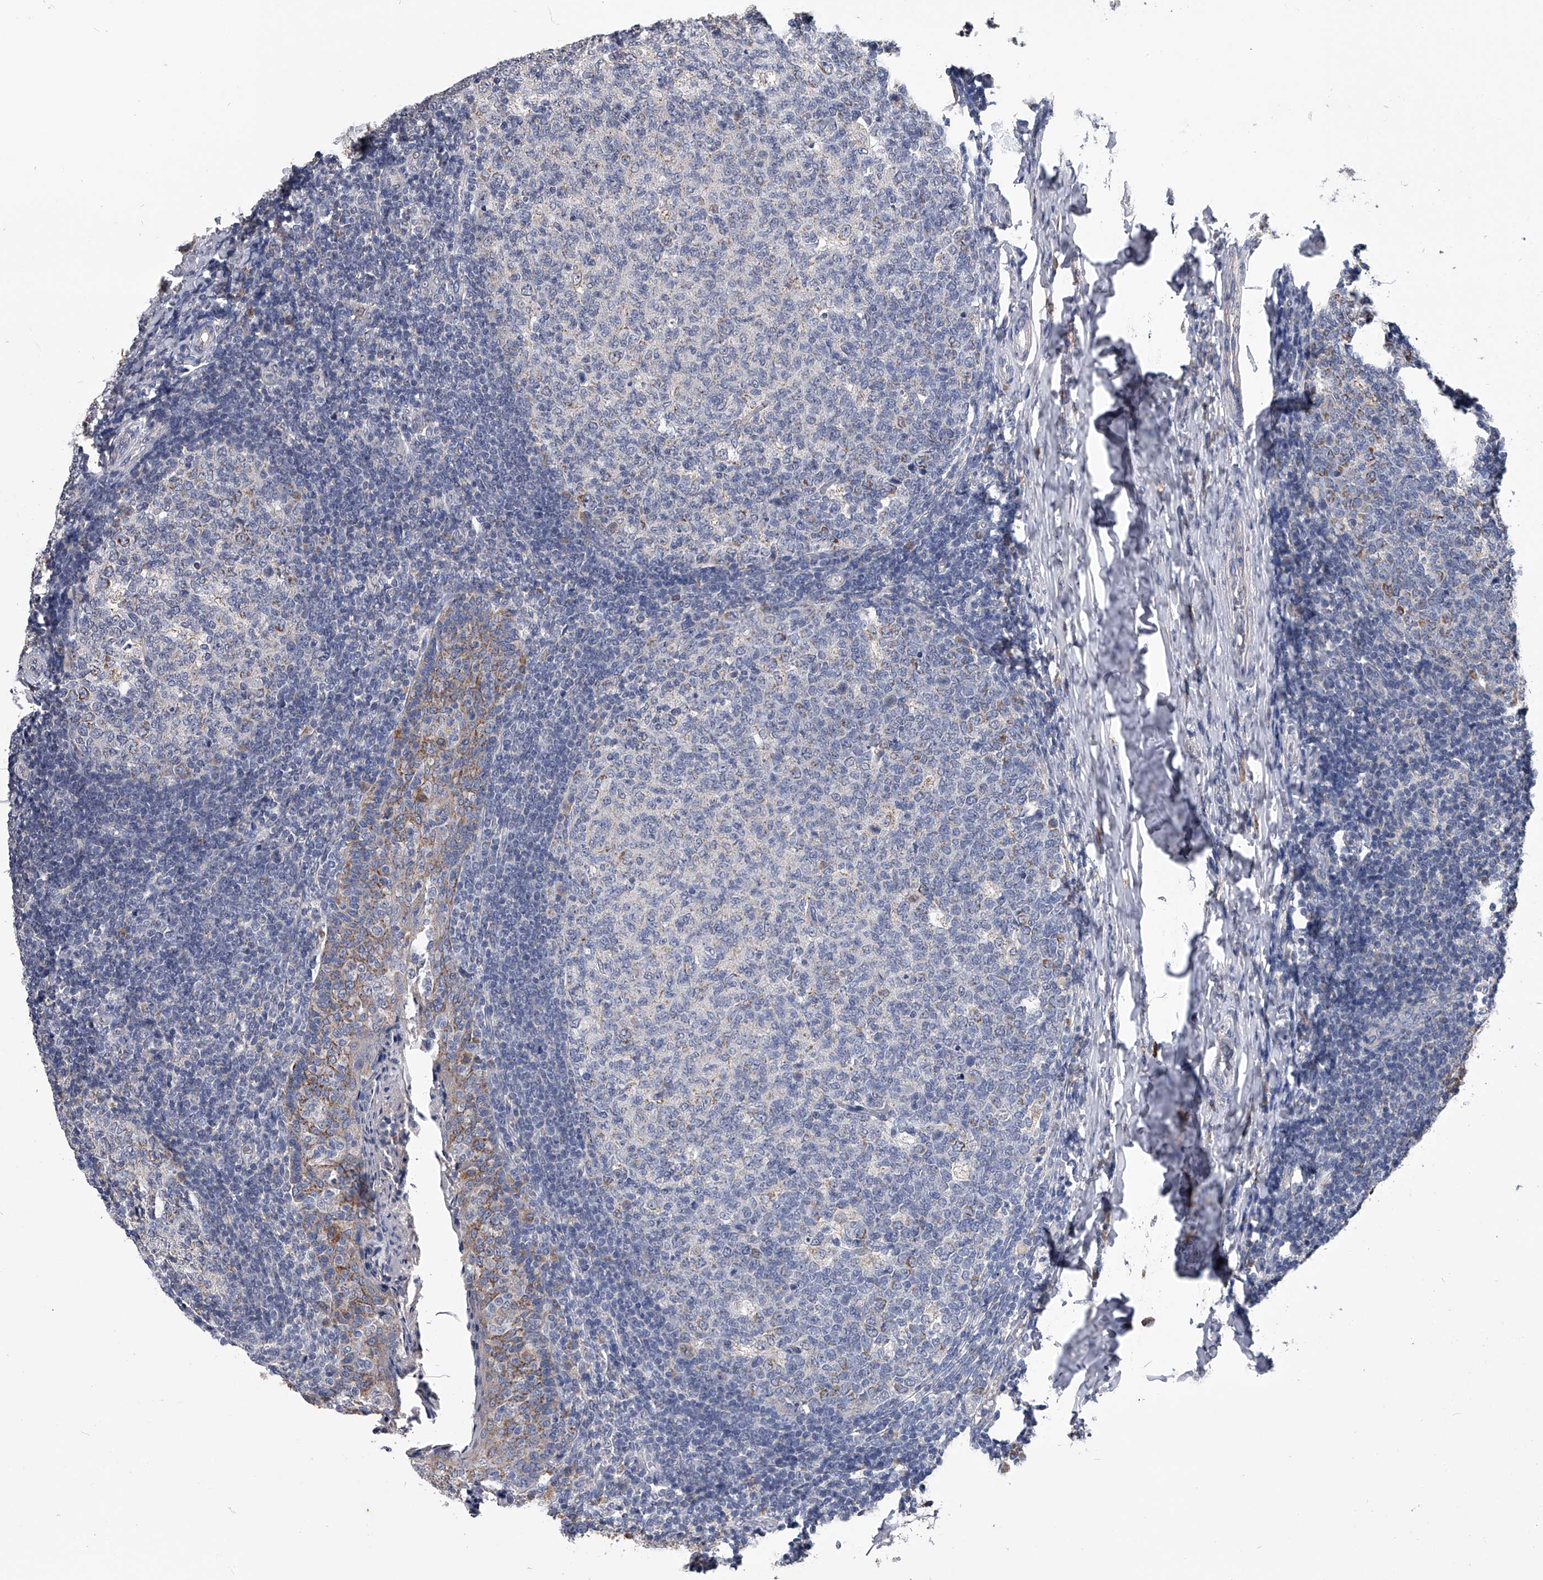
{"staining": {"intensity": "weak", "quantity": "<25%", "location": "cytoplasmic/membranous"}, "tissue": "tonsil", "cell_type": "Germinal center cells", "image_type": "normal", "snomed": [{"axis": "morphology", "description": "Normal tissue, NOS"}, {"axis": "topography", "description": "Tonsil"}], "caption": "There is no significant positivity in germinal center cells of tonsil. The staining was performed using DAB (3,3'-diaminobenzidine) to visualize the protein expression in brown, while the nuclei were stained in blue with hematoxylin (Magnification: 20x).", "gene": "OAT", "patient": {"sex": "female", "age": 19}}